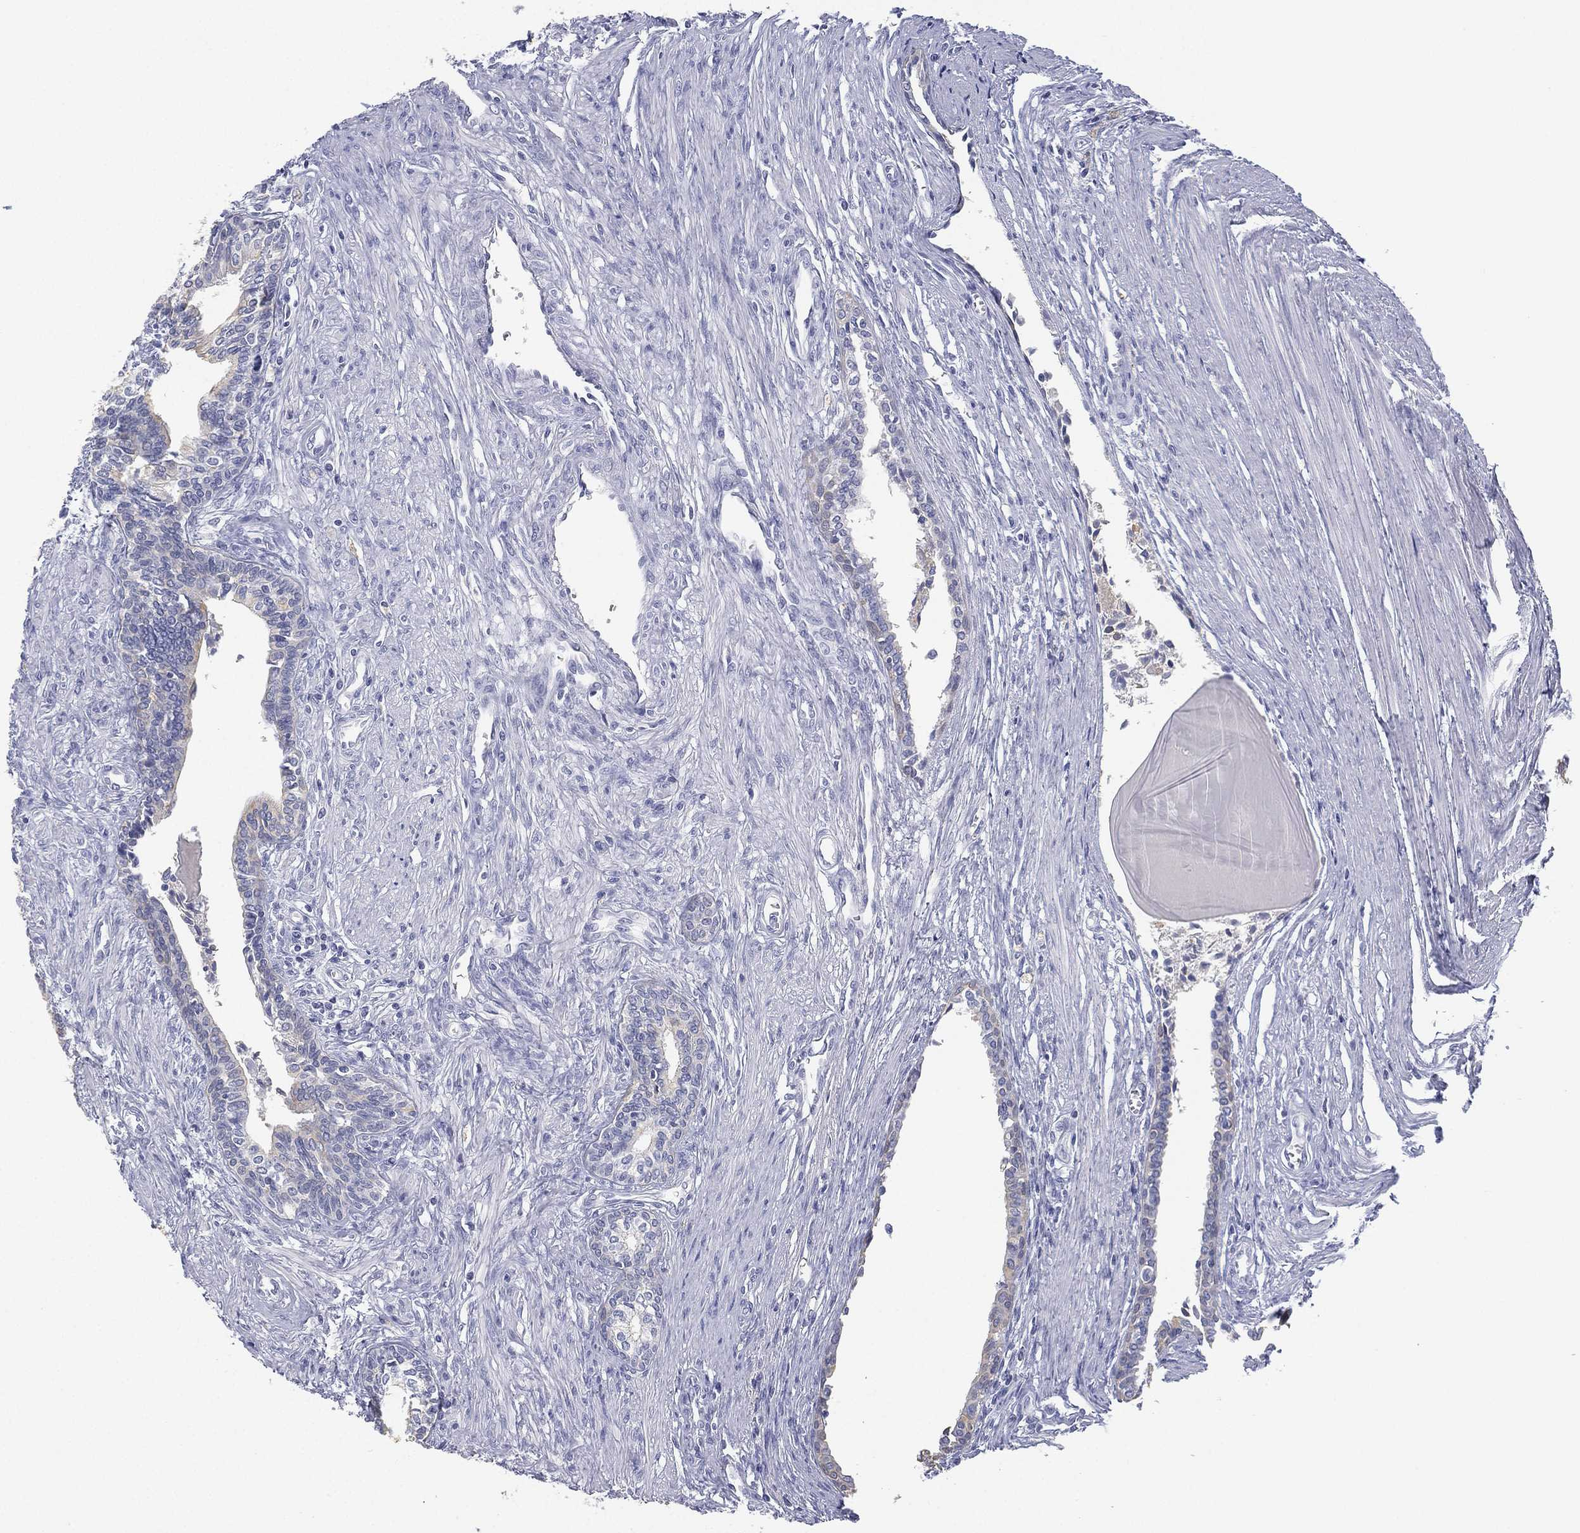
{"staining": {"intensity": "negative", "quantity": "none", "location": "none"}, "tissue": "prostate", "cell_type": "Glandular cells", "image_type": "normal", "snomed": [{"axis": "morphology", "description": "Normal tissue, NOS"}, {"axis": "topography", "description": "Prostate"}], "caption": "Glandular cells are negative for protein expression in unremarkable human prostate. (DAB (3,3'-diaminobenzidine) immunohistochemistry, high magnification).", "gene": "FMO1", "patient": {"sex": "male", "age": 60}}